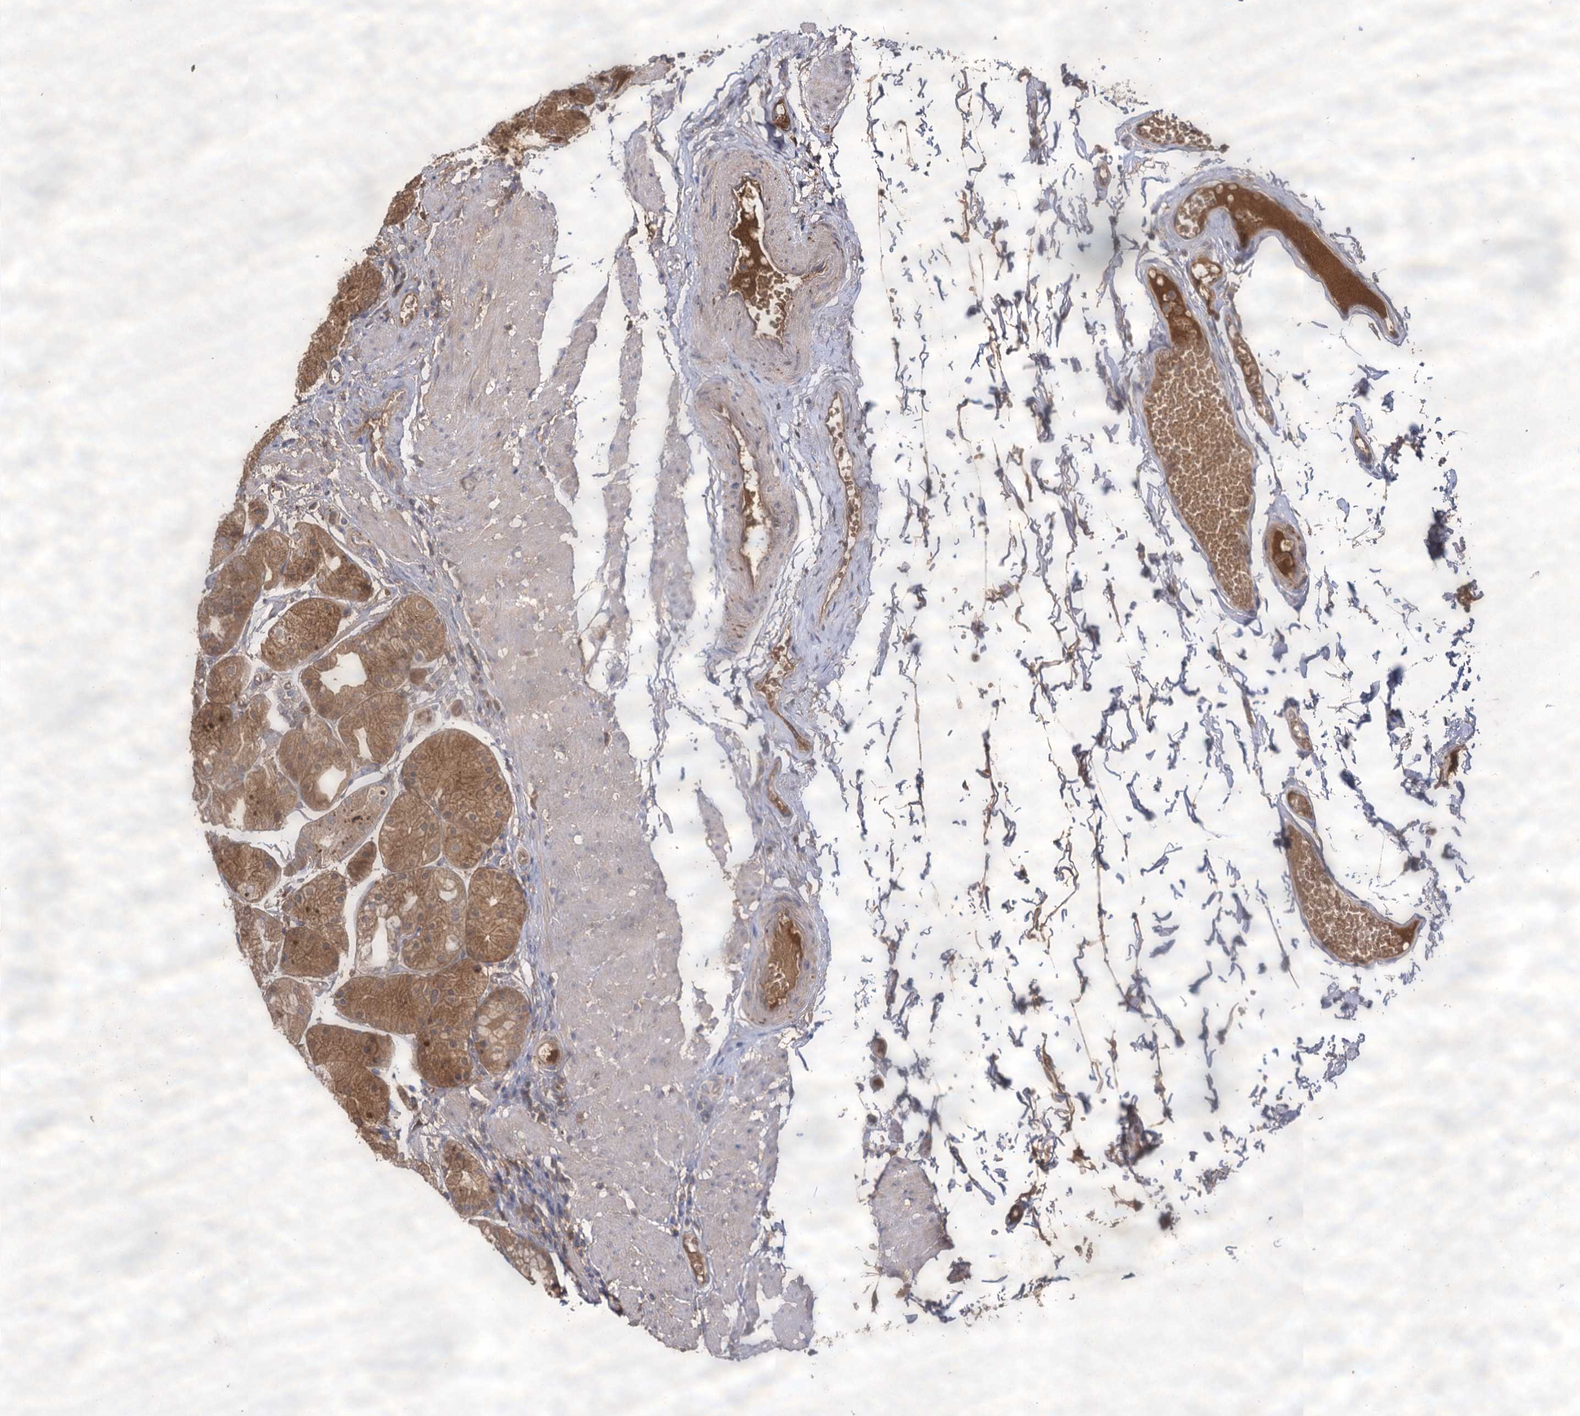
{"staining": {"intensity": "moderate", "quantity": ">75%", "location": "cytoplasmic/membranous"}, "tissue": "stomach", "cell_type": "Glandular cells", "image_type": "normal", "snomed": [{"axis": "morphology", "description": "Normal tissue, NOS"}, {"axis": "topography", "description": "Stomach, upper"}], "caption": "Protein analysis of unremarkable stomach demonstrates moderate cytoplasmic/membranous staining in about >75% of glandular cells. (DAB = brown stain, brightfield microscopy at high magnification).", "gene": "USP50", "patient": {"sex": "male", "age": 72}}